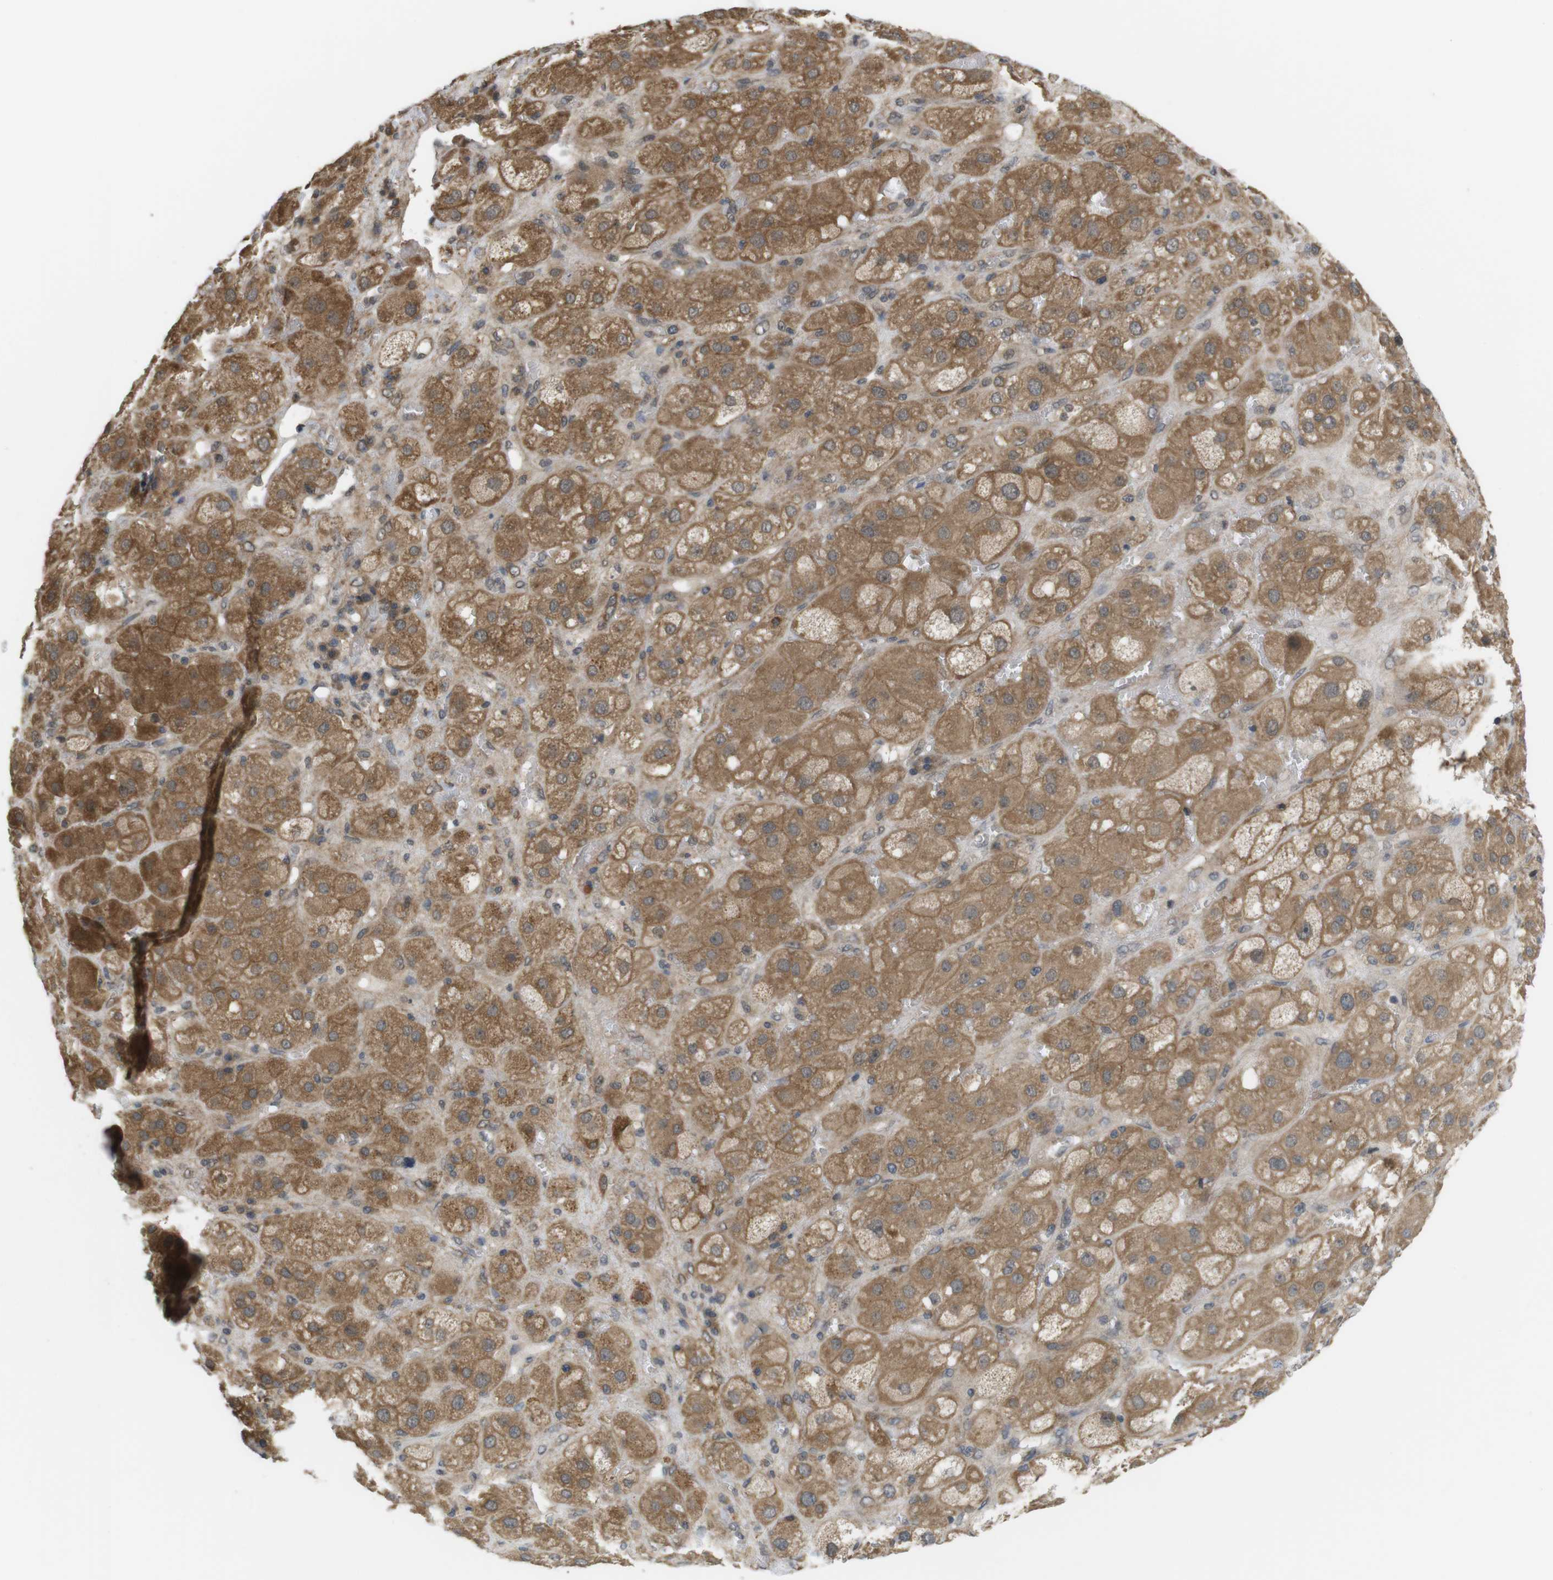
{"staining": {"intensity": "moderate", "quantity": ">75%", "location": "cytoplasmic/membranous"}, "tissue": "adrenal gland", "cell_type": "Glandular cells", "image_type": "normal", "snomed": [{"axis": "morphology", "description": "Normal tissue, NOS"}, {"axis": "topography", "description": "Adrenal gland"}], "caption": "Adrenal gland stained with immunohistochemistry exhibits moderate cytoplasmic/membranous positivity in about >75% of glandular cells. Immunohistochemistry stains the protein in brown and the nuclei are stained blue.", "gene": "RNF130", "patient": {"sex": "female", "age": 47}}